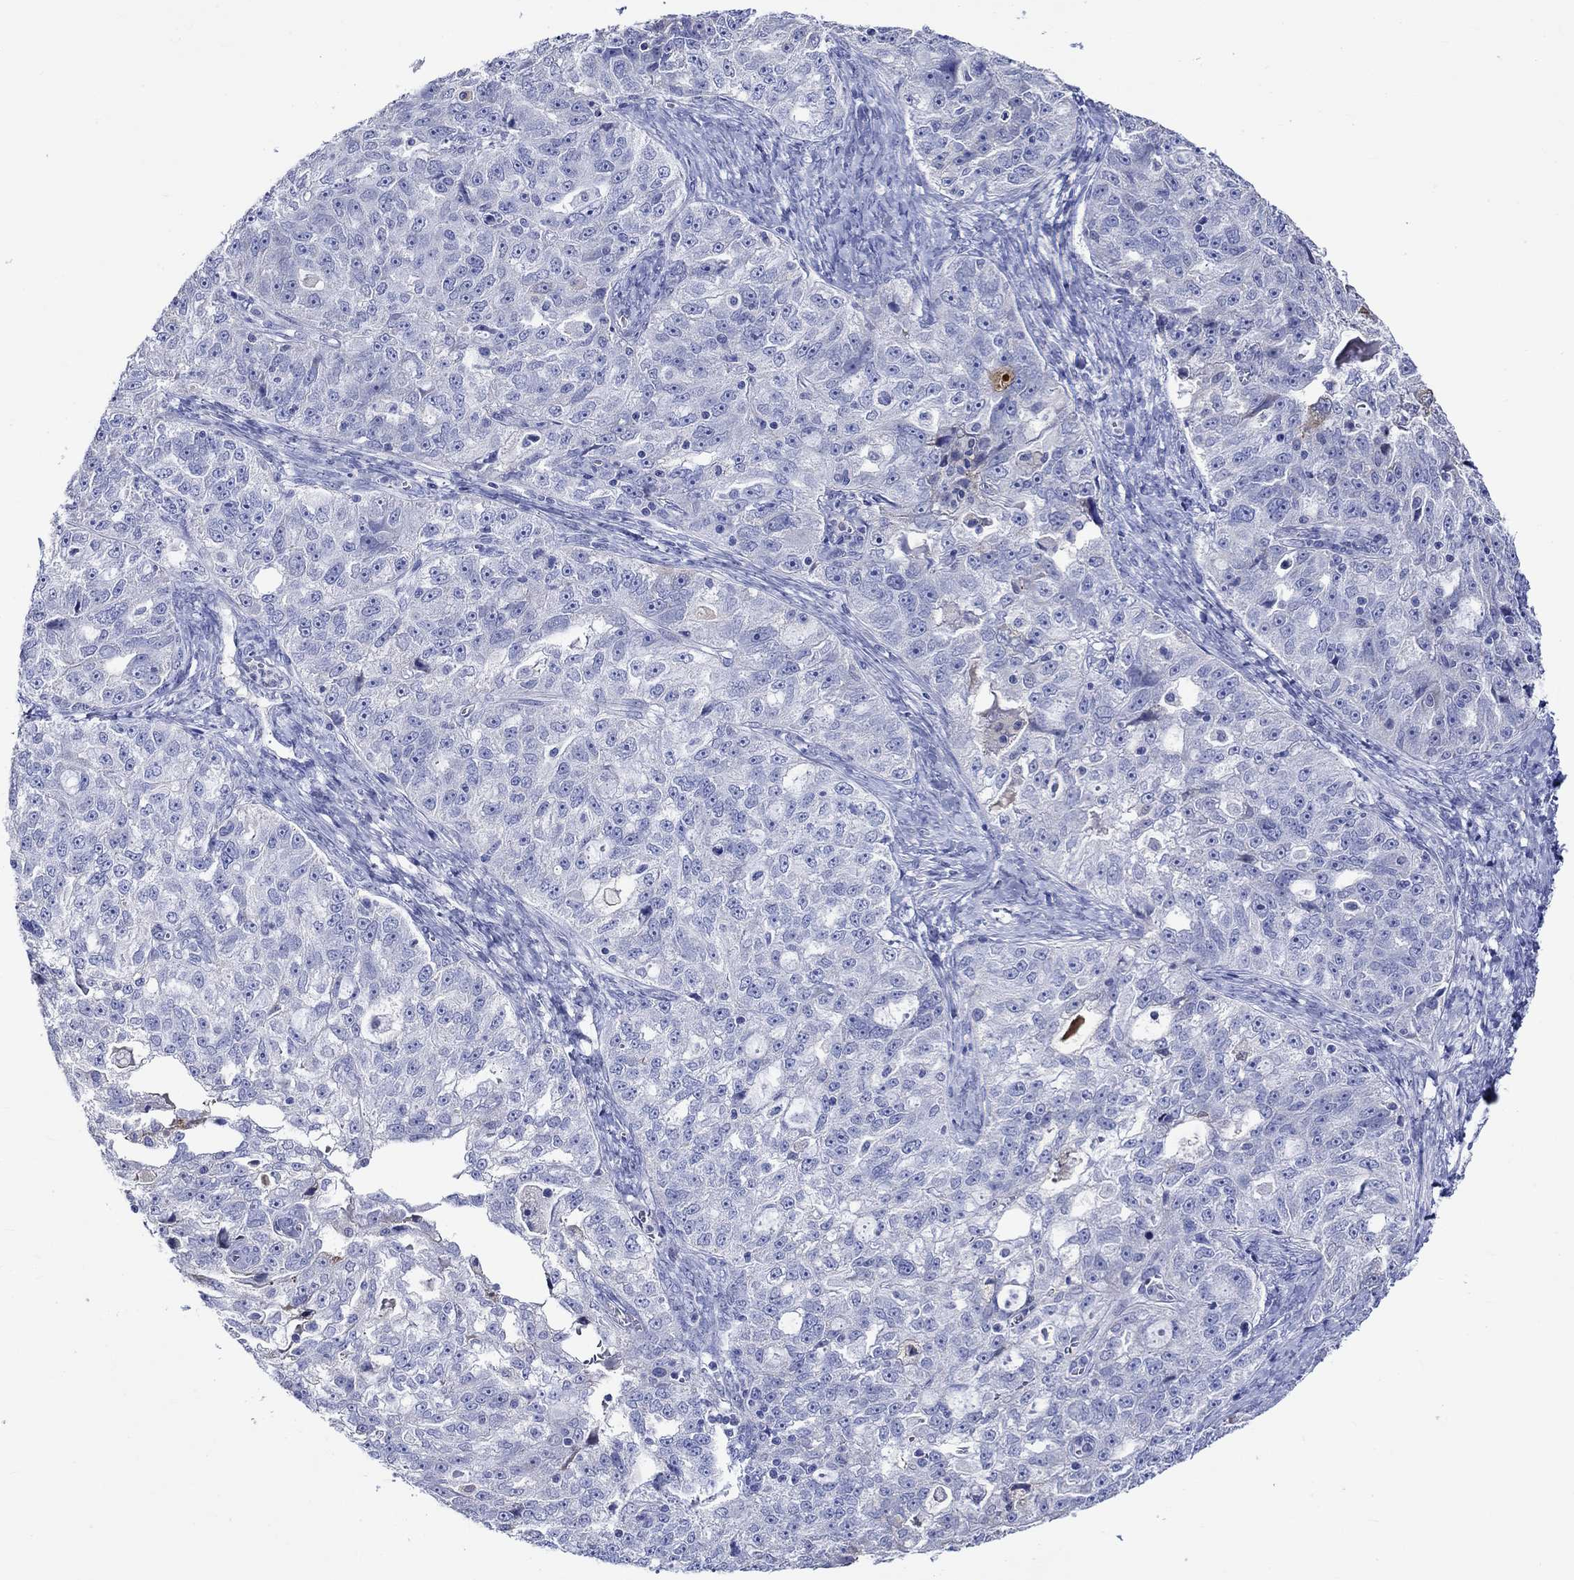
{"staining": {"intensity": "negative", "quantity": "none", "location": "none"}, "tissue": "ovarian cancer", "cell_type": "Tumor cells", "image_type": "cancer", "snomed": [{"axis": "morphology", "description": "Cystadenocarcinoma, serous, NOS"}, {"axis": "topography", "description": "Ovary"}], "caption": "Tumor cells are negative for brown protein staining in ovarian cancer (serous cystadenocarcinoma). (DAB immunohistochemistry (IHC) visualized using brightfield microscopy, high magnification).", "gene": "KLHL35", "patient": {"sex": "female", "age": 51}}